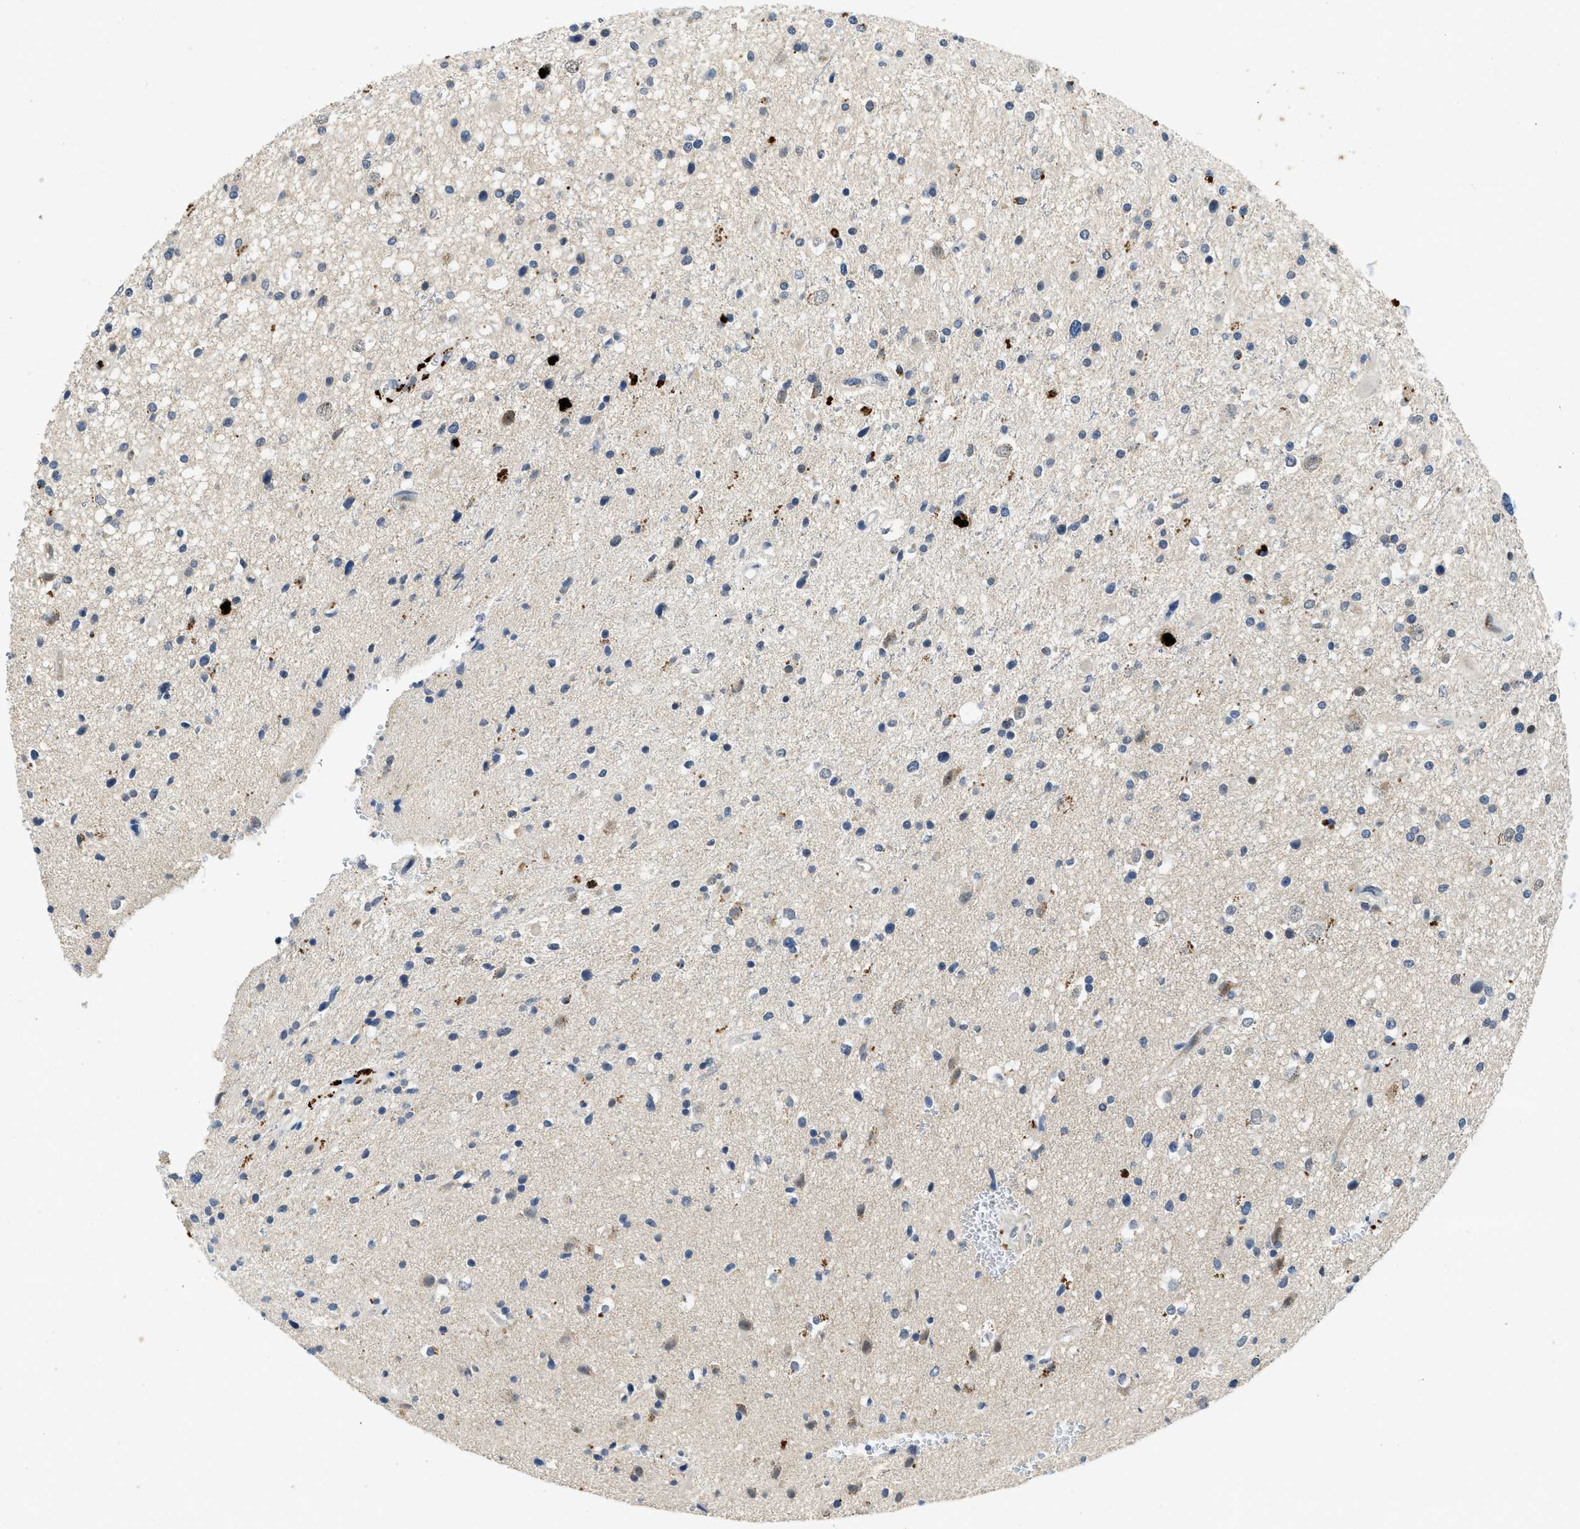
{"staining": {"intensity": "weak", "quantity": "<25%", "location": "nuclear"}, "tissue": "glioma", "cell_type": "Tumor cells", "image_type": "cancer", "snomed": [{"axis": "morphology", "description": "Glioma, malignant, High grade"}, {"axis": "topography", "description": "Brain"}], "caption": "Malignant glioma (high-grade) stained for a protein using IHC reveals no staining tumor cells.", "gene": "SLCO2A1", "patient": {"sex": "male", "age": 33}}